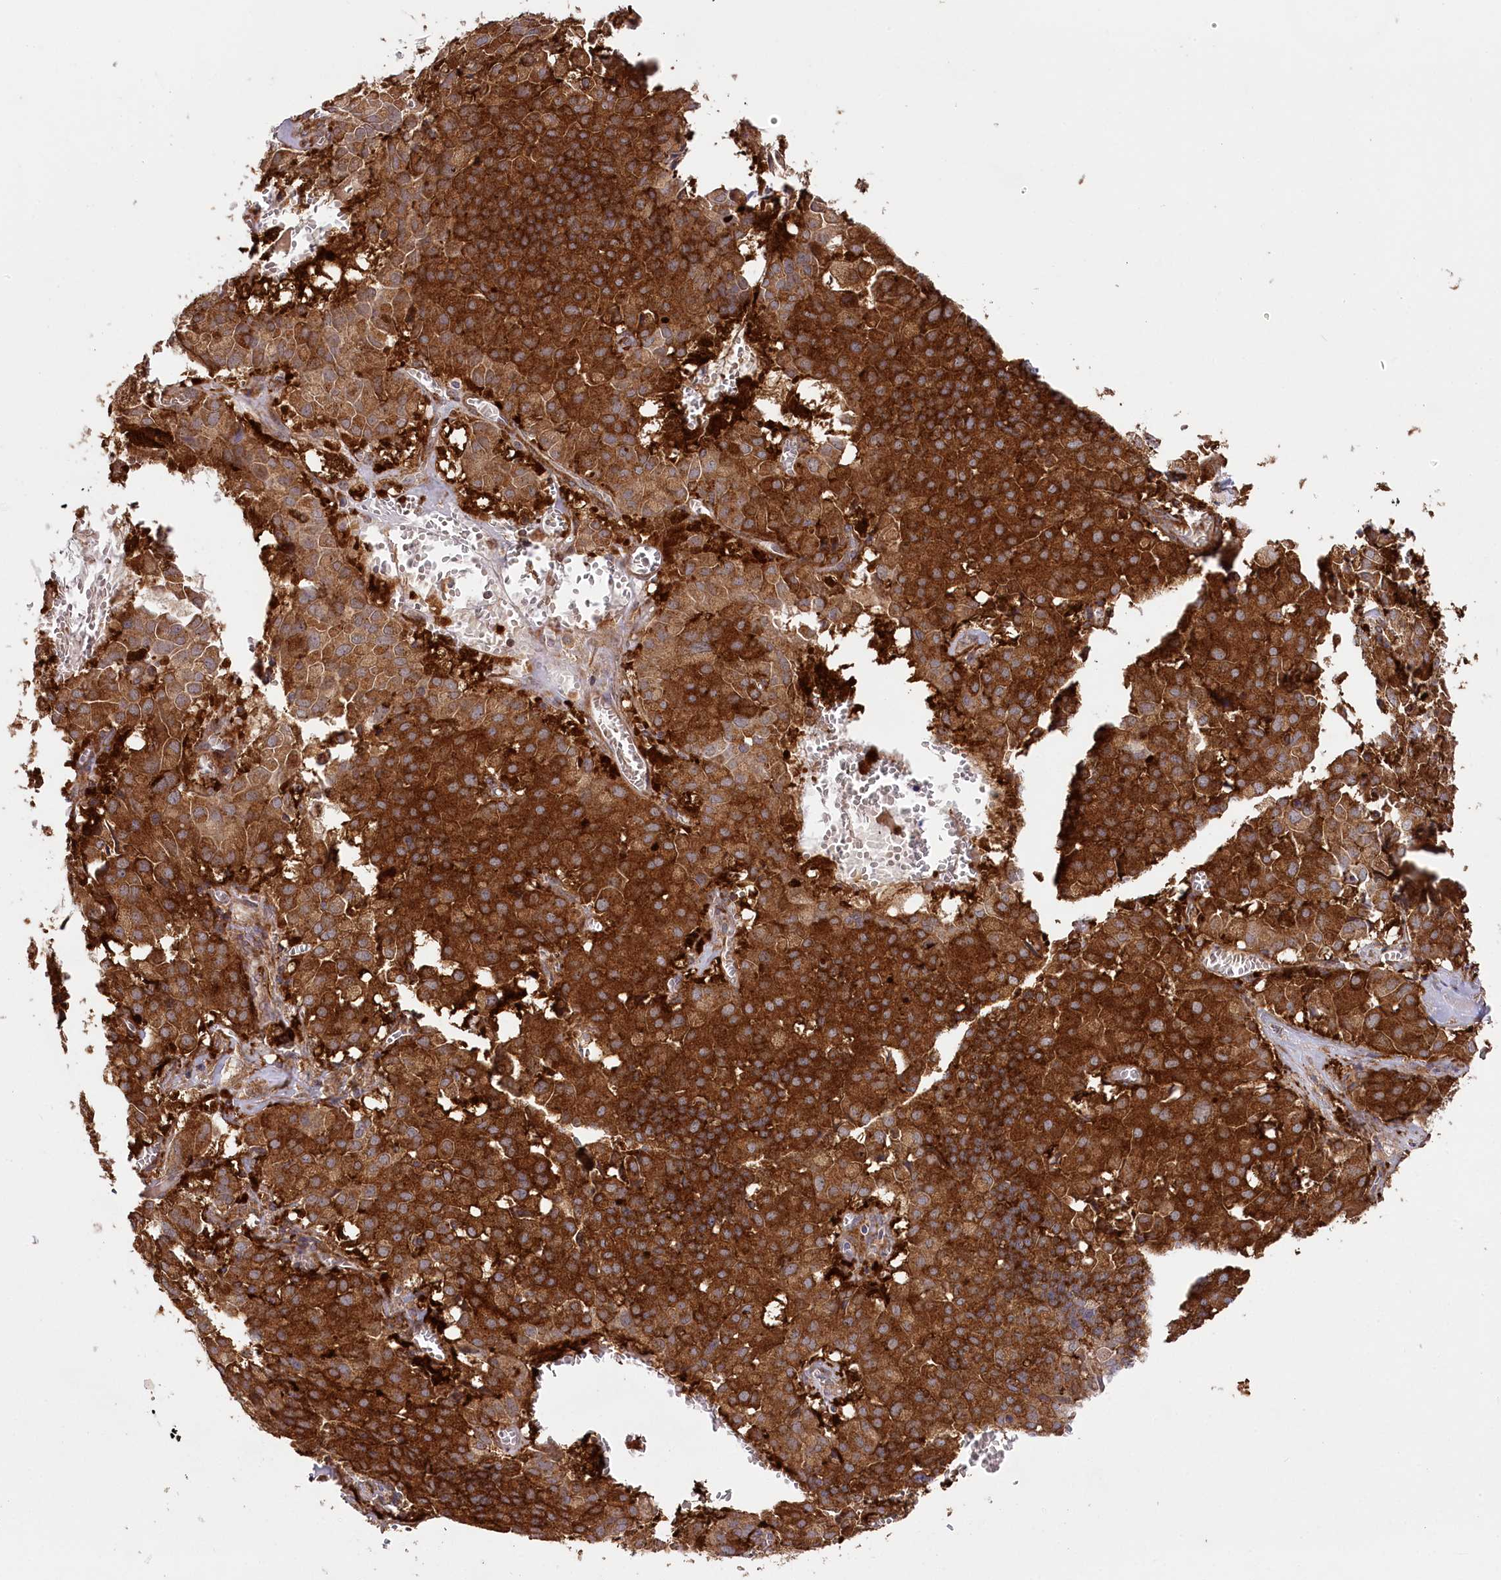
{"staining": {"intensity": "strong", "quantity": ">75%", "location": "cytoplasmic/membranous"}, "tissue": "pancreatic cancer", "cell_type": "Tumor cells", "image_type": "cancer", "snomed": [{"axis": "morphology", "description": "Adenocarcinoma, NOS"}, {"axis": "topography", "description": "Pancreas"}], "caption": "Protein expression by IHC shows strong cytoplasmic/membranous expression in about >75% of tumor cells in adenocarcinoma (pancreatic).", "gene": "CCDC91", "patient": {"sex": "male", "age": 65}}